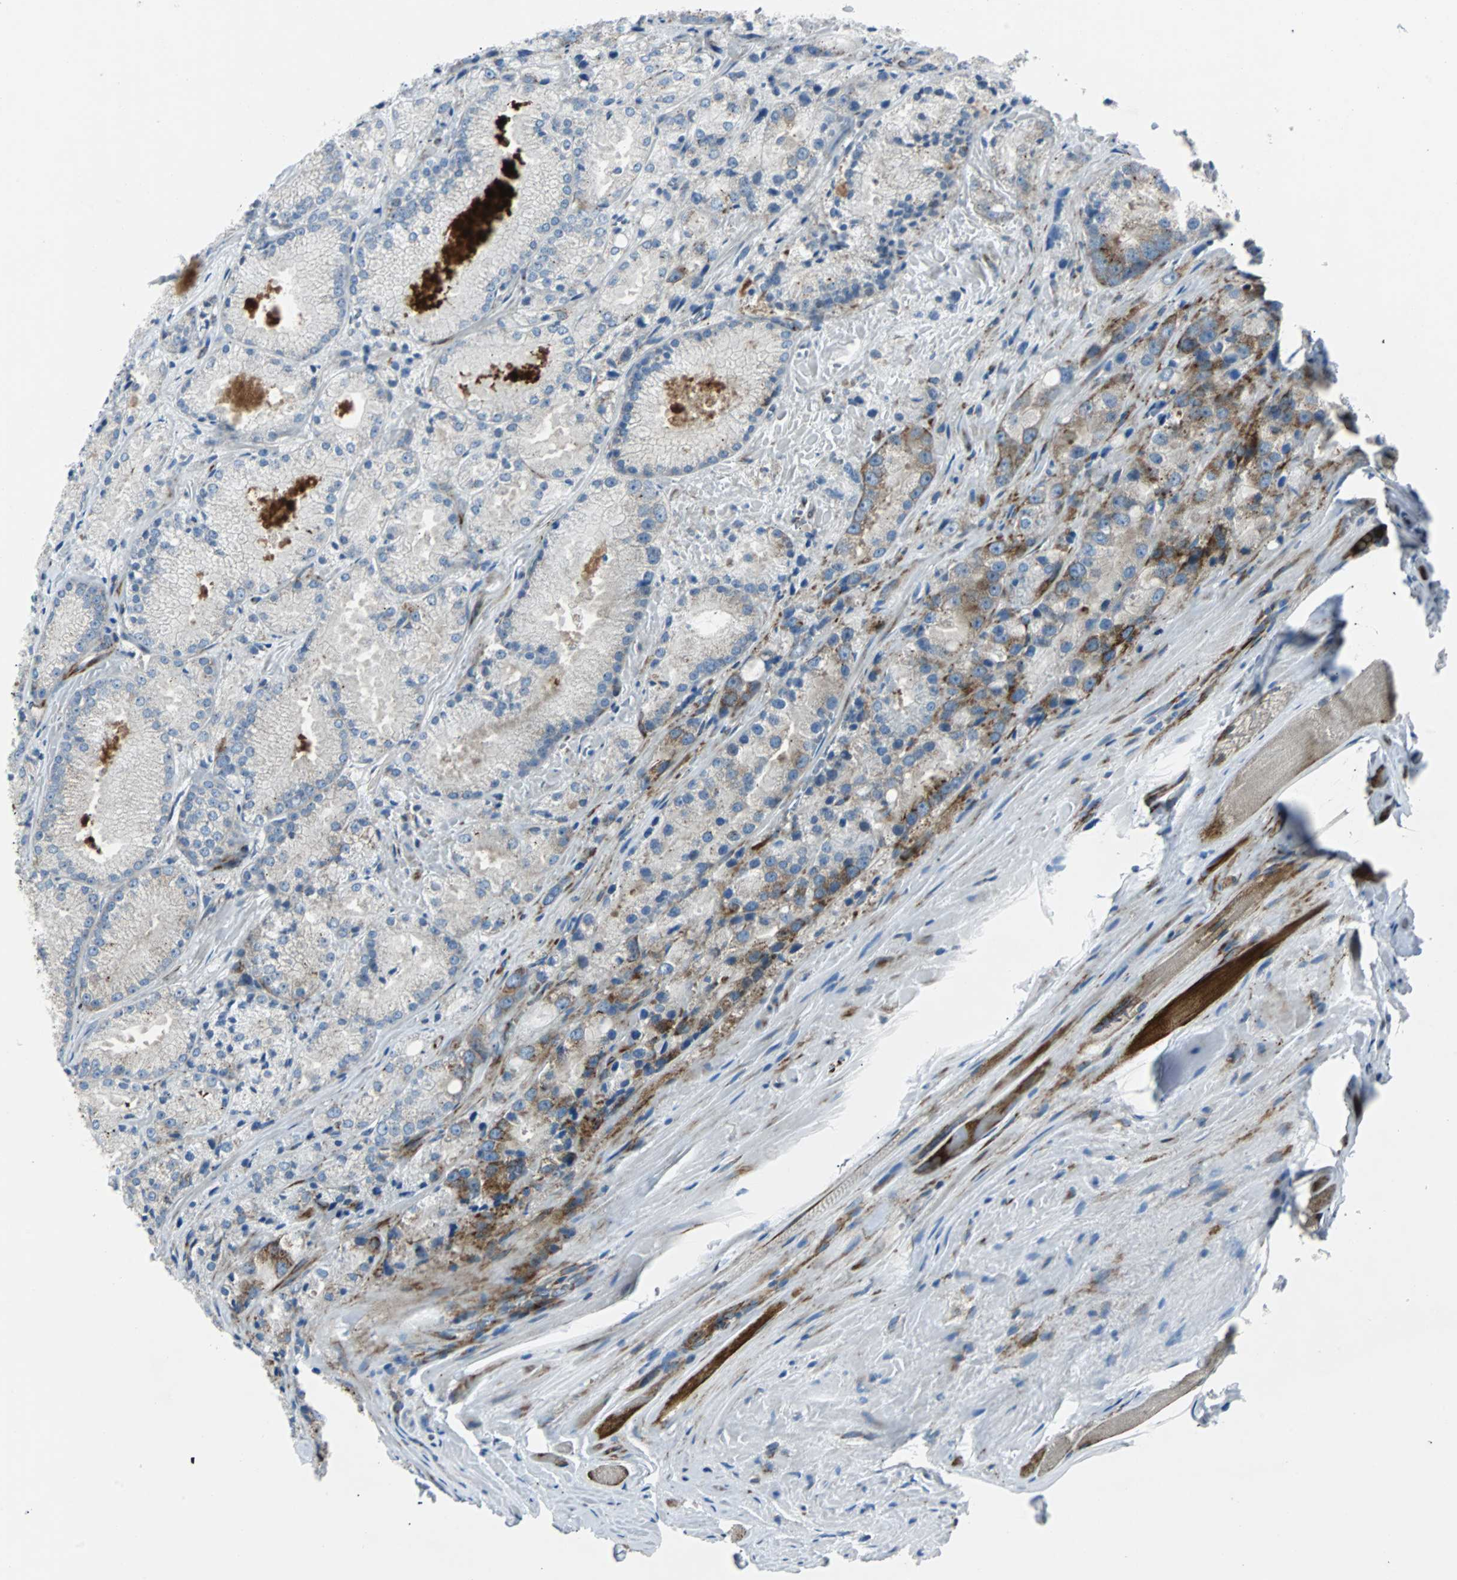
{"staining": {"intensity": "moderate", "quantity": "<25%", "location": "cytoplasmic/membranous"}, "tissue": "prostate cancer", "cell_type": "Tumor cells", "image_type": "cancer", "snomed": [{"axis": "morphology", "description": "Adenocarcinoma, Low grade"}, {"axis": "topography", "description": "Prostate"}], "caption": "A high-resolution histopathology image shows immunohistochemistry (IHC) staining of prostate low-grade adenocarcinoma, which shows moderate cytoplasmic/membranous staining in approximately <25% of tumor cells.", "gene": "BBC3", "patient": {"sex": "male", "age": 64}}